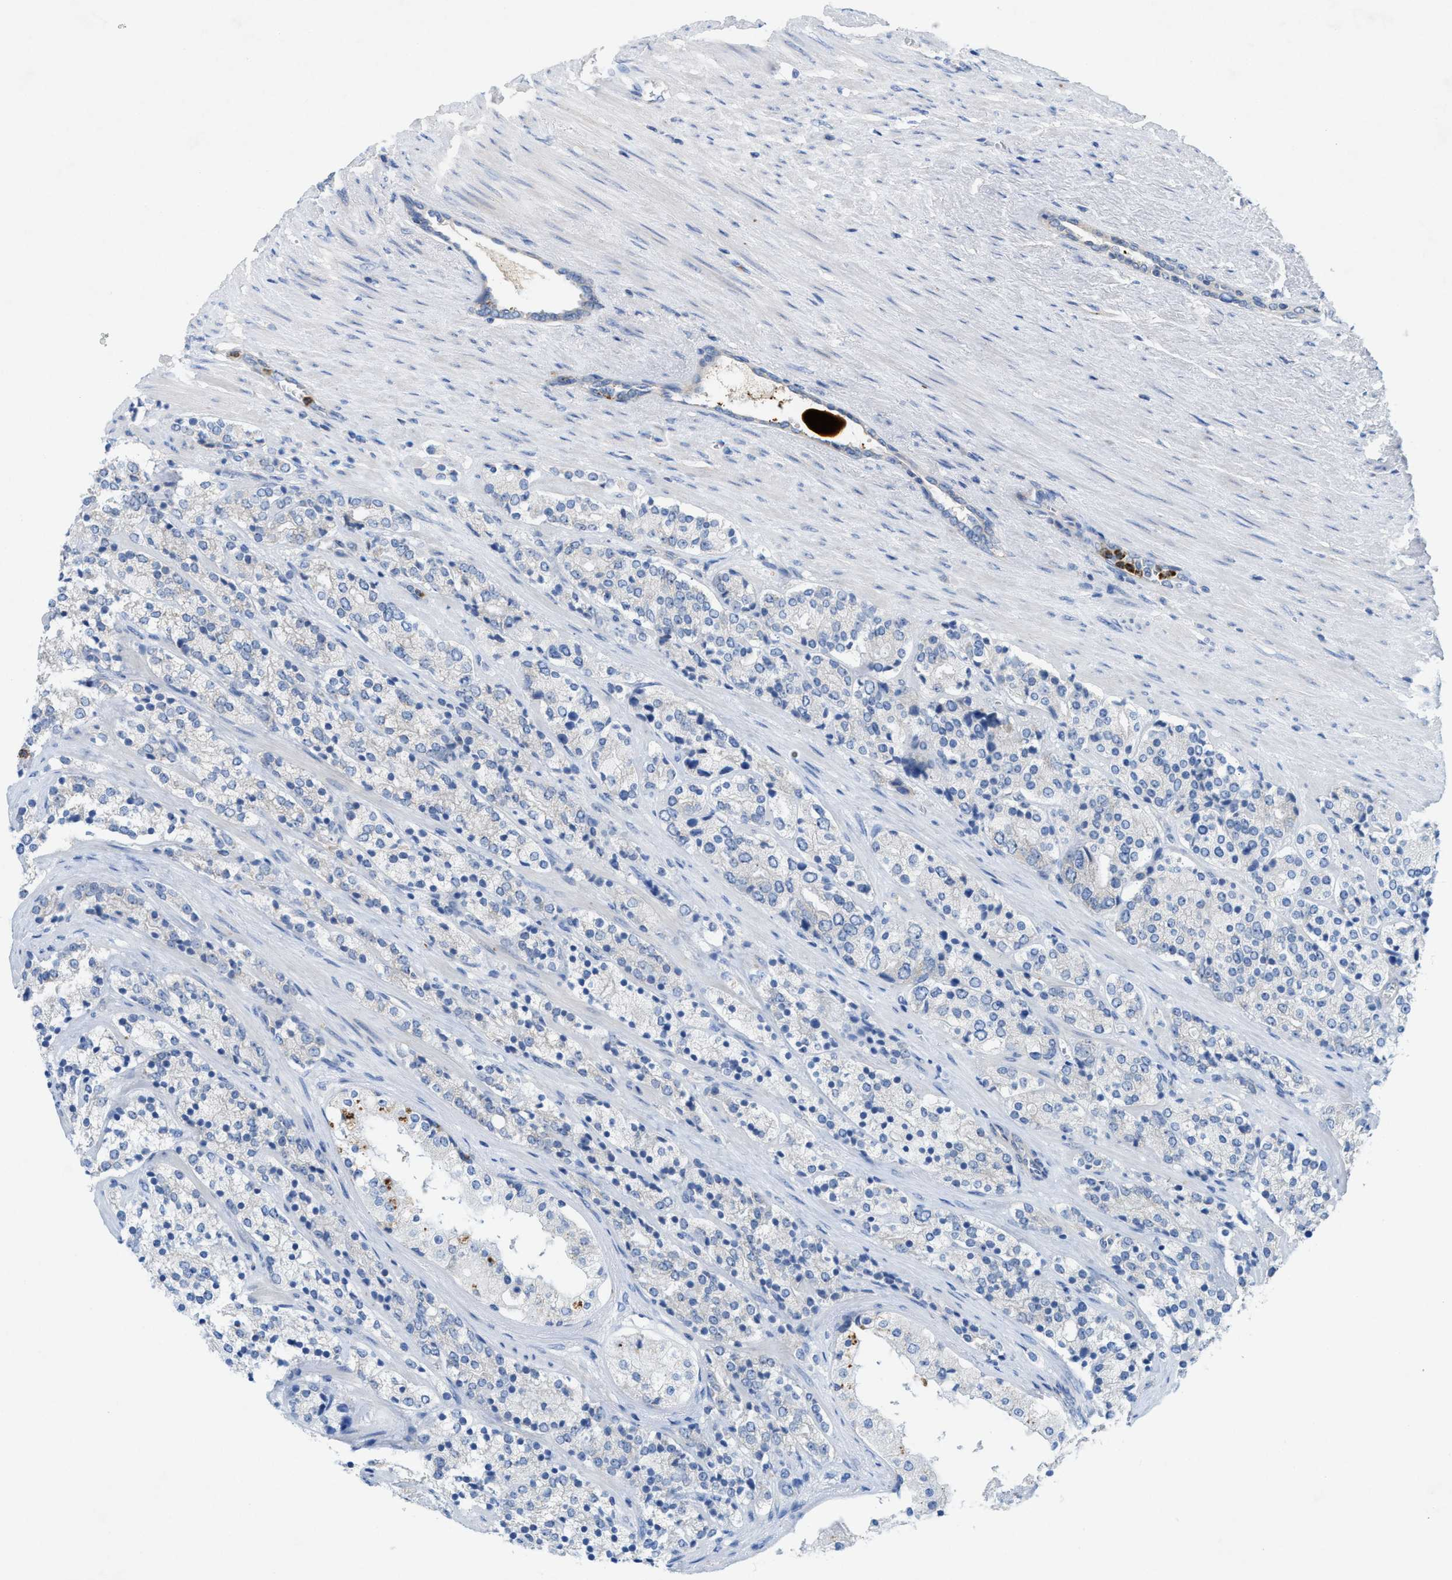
{"staining": {"intensity": "negative", "quantity": "none", "location": "none"}, "tissue": "prostate cancer", "cell_type": "Tumor cells", "image_type": "cancer", "snomed": [{"axis": "morphology", "description": "Adenocarcinoma, High grade"}, {"axis": "topography", "description": "Prostate"}], "caption": "Immunohistochemical staining of high-grade adenocarcinoma (prostate) reveals no significant staining in tumor cells. (DAB immunohistochemistry (IHC), high magnification).", "gene": "CMTM1", "patient": {"sex": "male", "age": 71}}